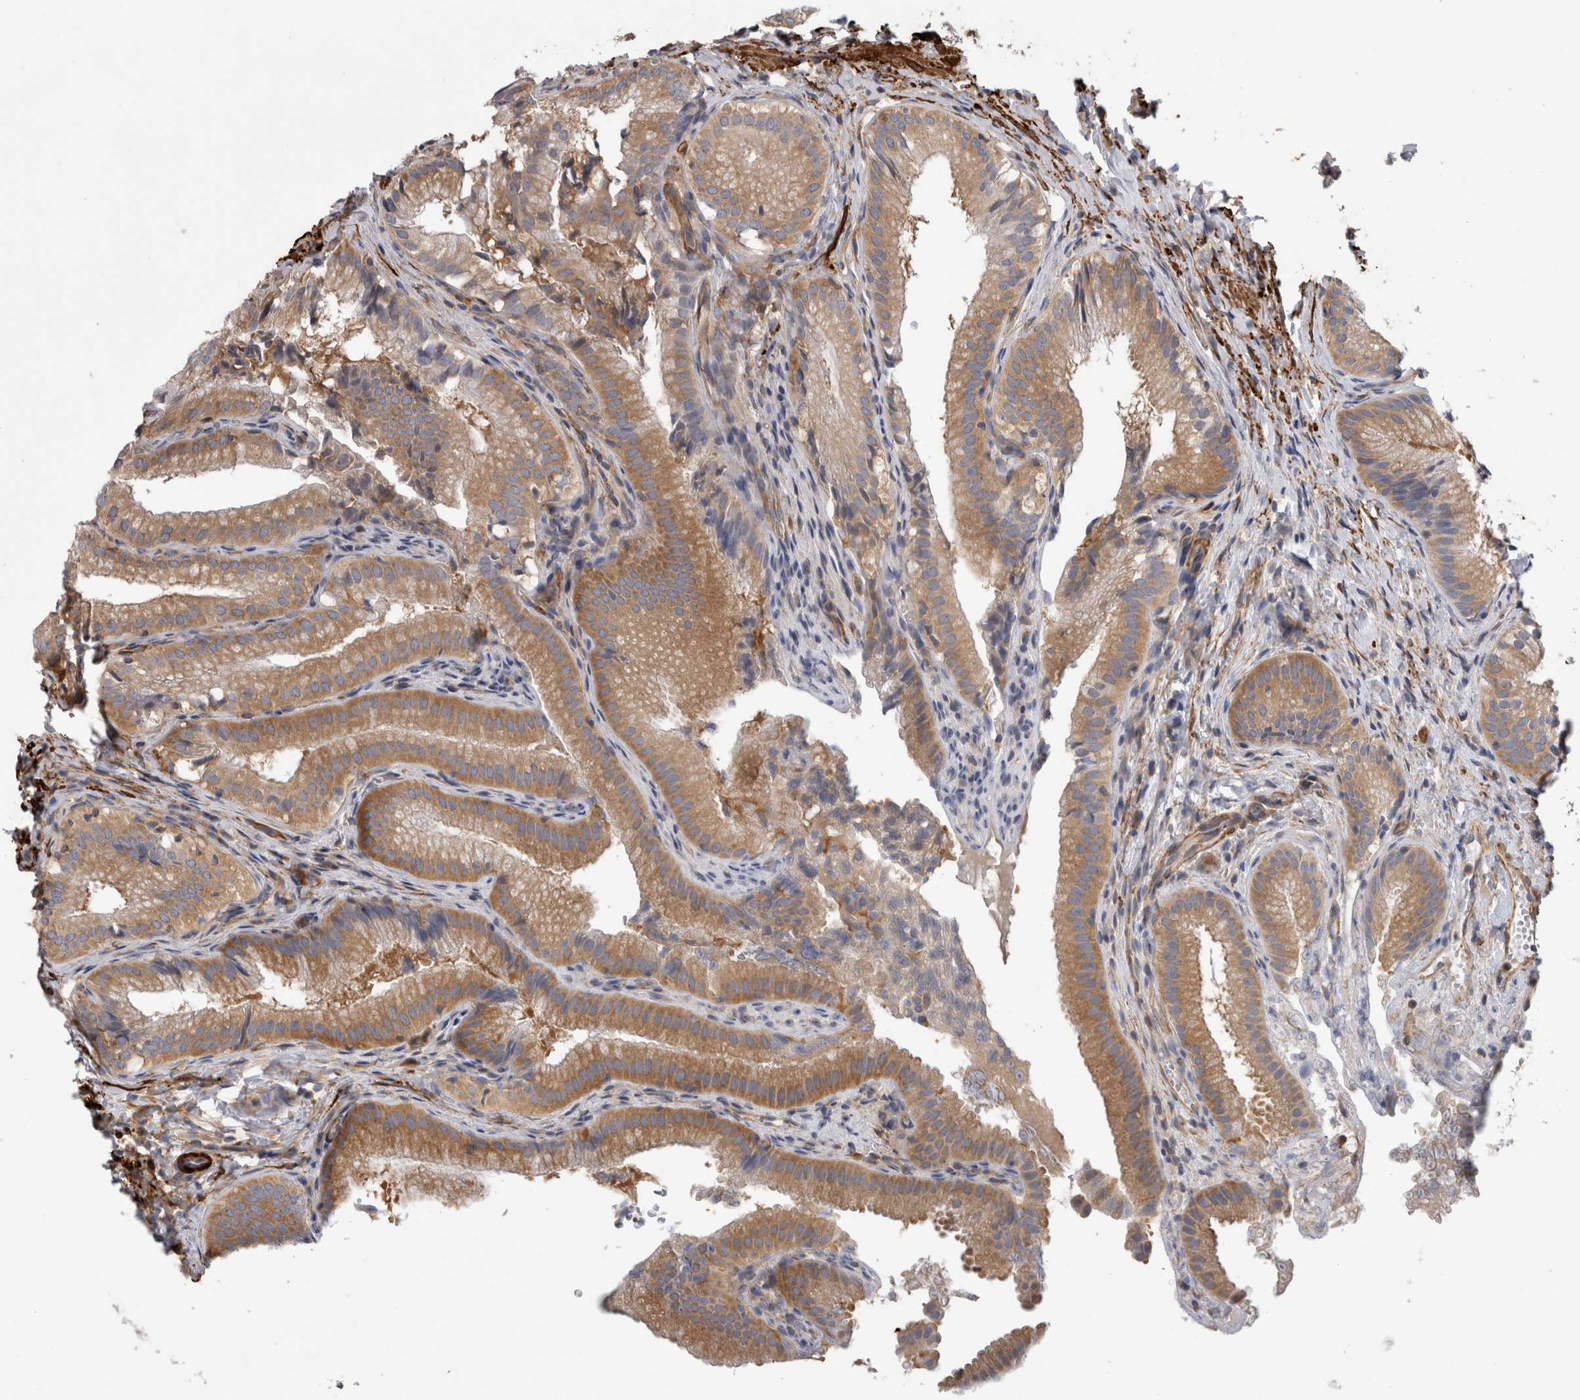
{"staining": {"intensity": "moderate", "quantity": ">75%", "location": "cytoplasmic/membranous"}, "tissue": "gallbladder", "cell_type": "Glandular cells", "image_type": "normal", "snomed": [{"axis": "morphology", "description": "Normal tissue, NOS"}, {"axis": "topography", "description": "Gallbladder"}], "caption": "An IHC image of normal tissue is shown. Protein staining in brown labels moderate cytoplasmic/membranous positivity in gallbladder within glandular cells. Nuclei are stained in blue.", "gene": "EPRS1", "patient": {"sex": "female", "age": 30}}